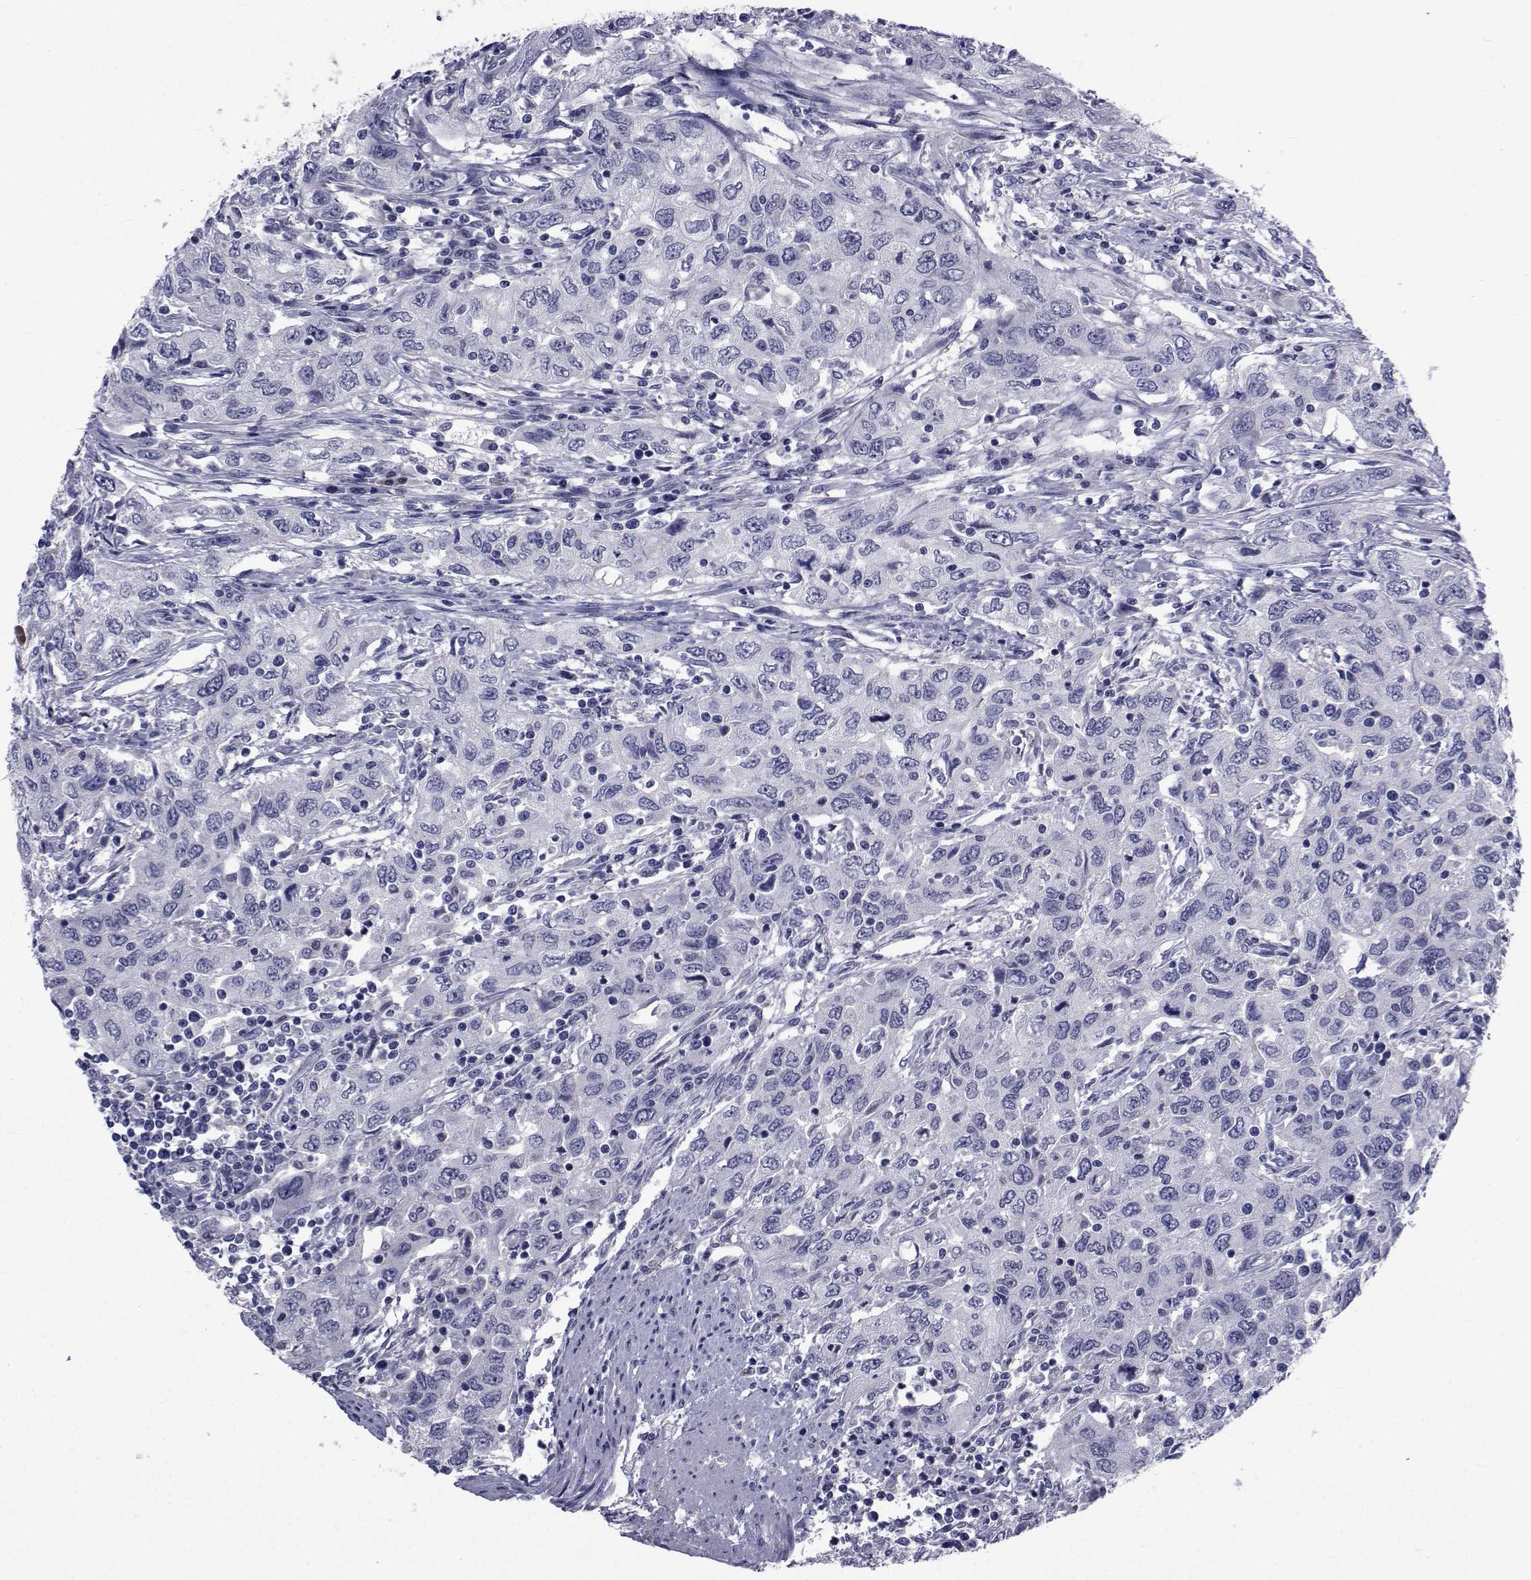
{"staining": {"intensity": "negative", "quantity": "none", "location": "none"}, "tissue": "urothelial cancer", "cell_type": "Tumor cells", "image_type": "cancer", "snomed": [{"axis": "morphology", "description": "Urothelial carcinoma, High grade"}, {"axis": "topography", "description": "Urinary bladder"}], "caption": "High power microscopy micrograph of an immunohistochemistry micrograph of high-grade urothelial carcinoma, revealing no significant staining in tumor cells.", "gene": "SEMA5B", "patient": {"sex": "male", "age": 76}}